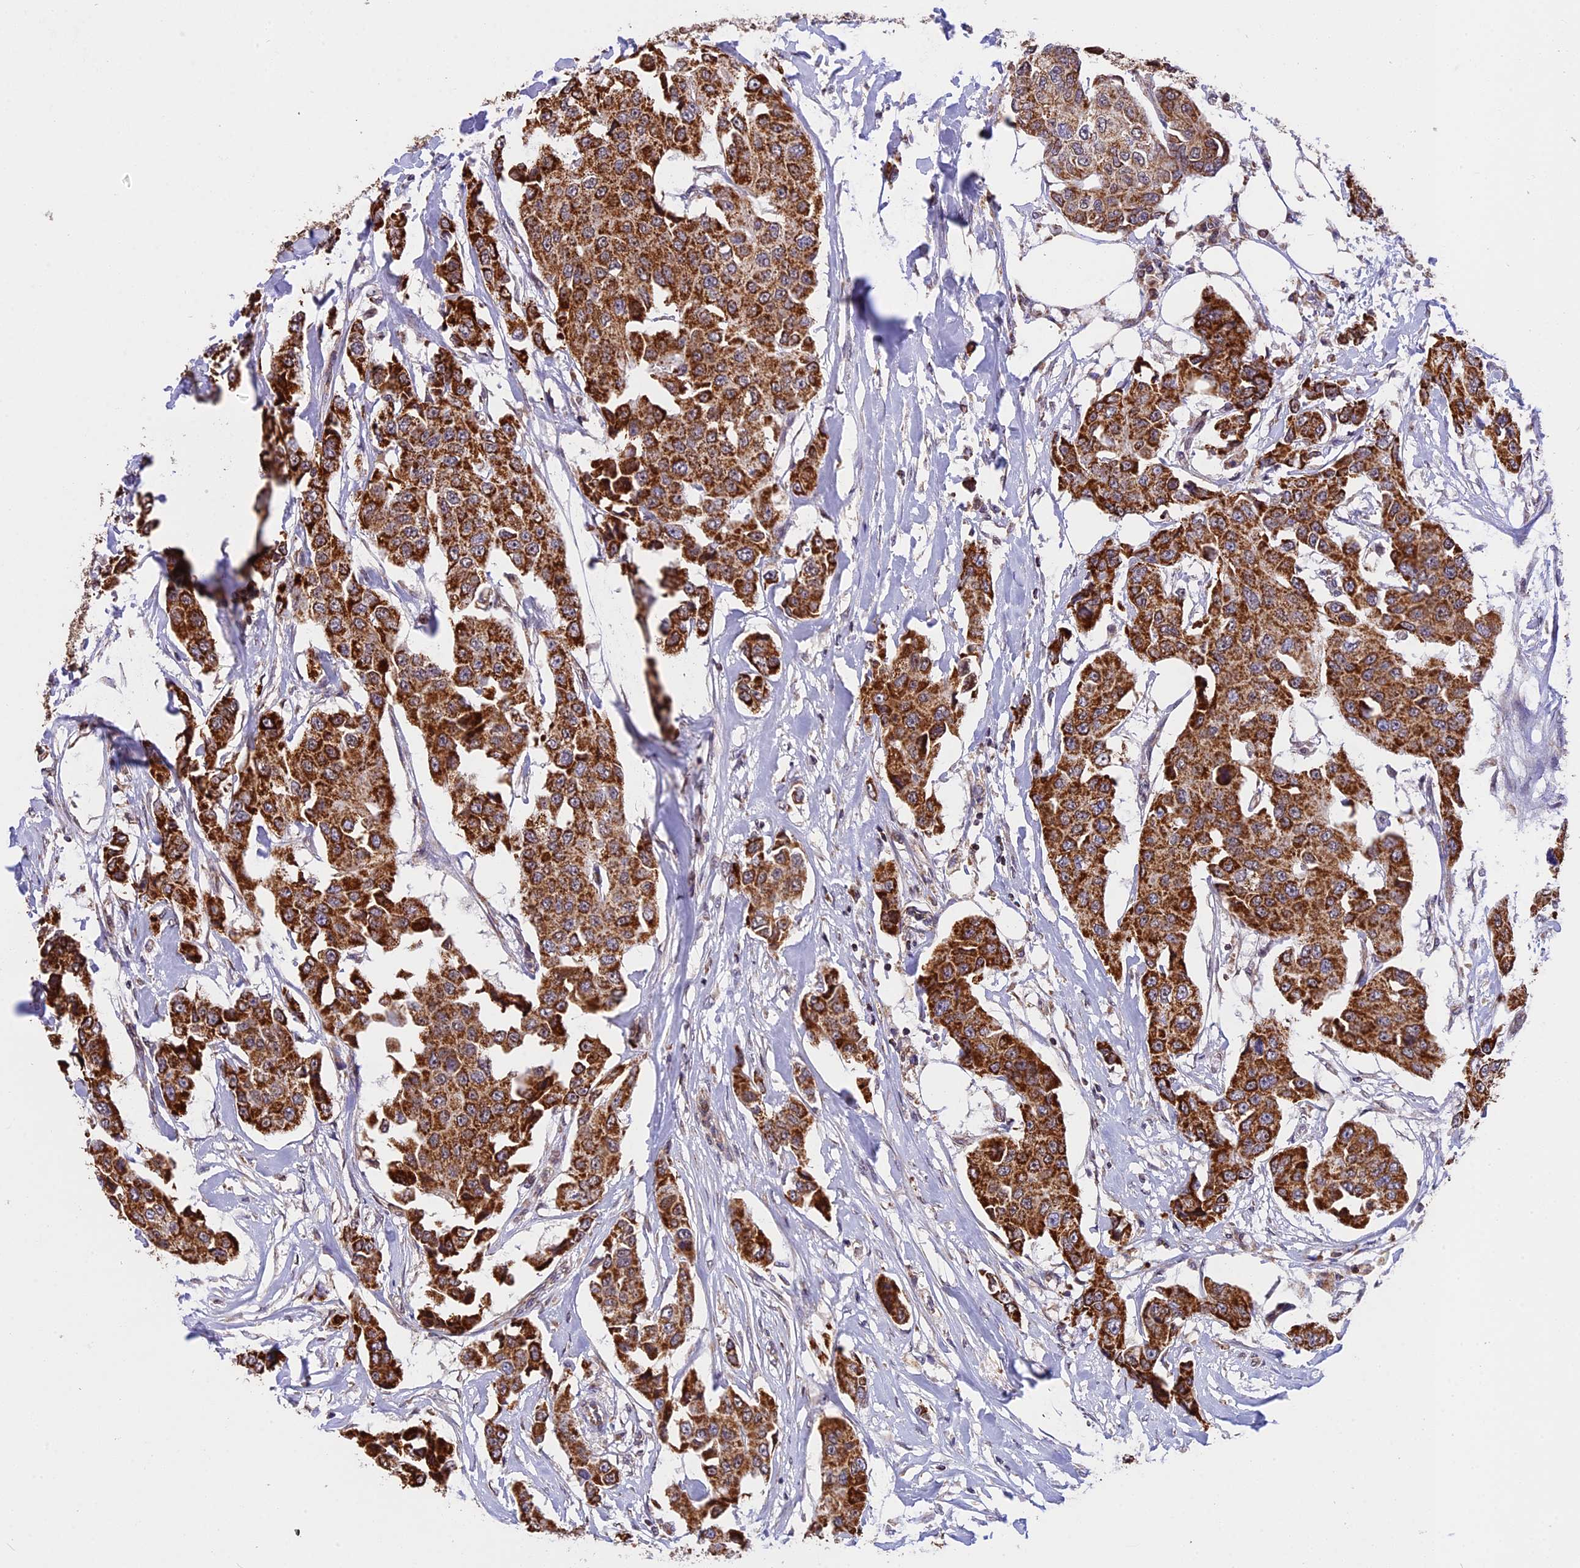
{"staining": {"intensity": "strong", "quantity": ">75%", "location": "cytoplasmic/membranous"}, "tissue": "breast cancer", "cell_type": "Tumor cells", "image_type": "cancer", "snomed": [{"axis": "morphology", "description": "Duct carcinoma"}, {"axis": "topography", "description": "Breast"}], "caption": "This is a photomicrograph of IHC staining of intraductal carcinoma (breast), which shows strong staining in the cytoplasmic/membranous of tumor cells.", "gene": "RERGL", "patient": {"sex": "female", "age": 80}}